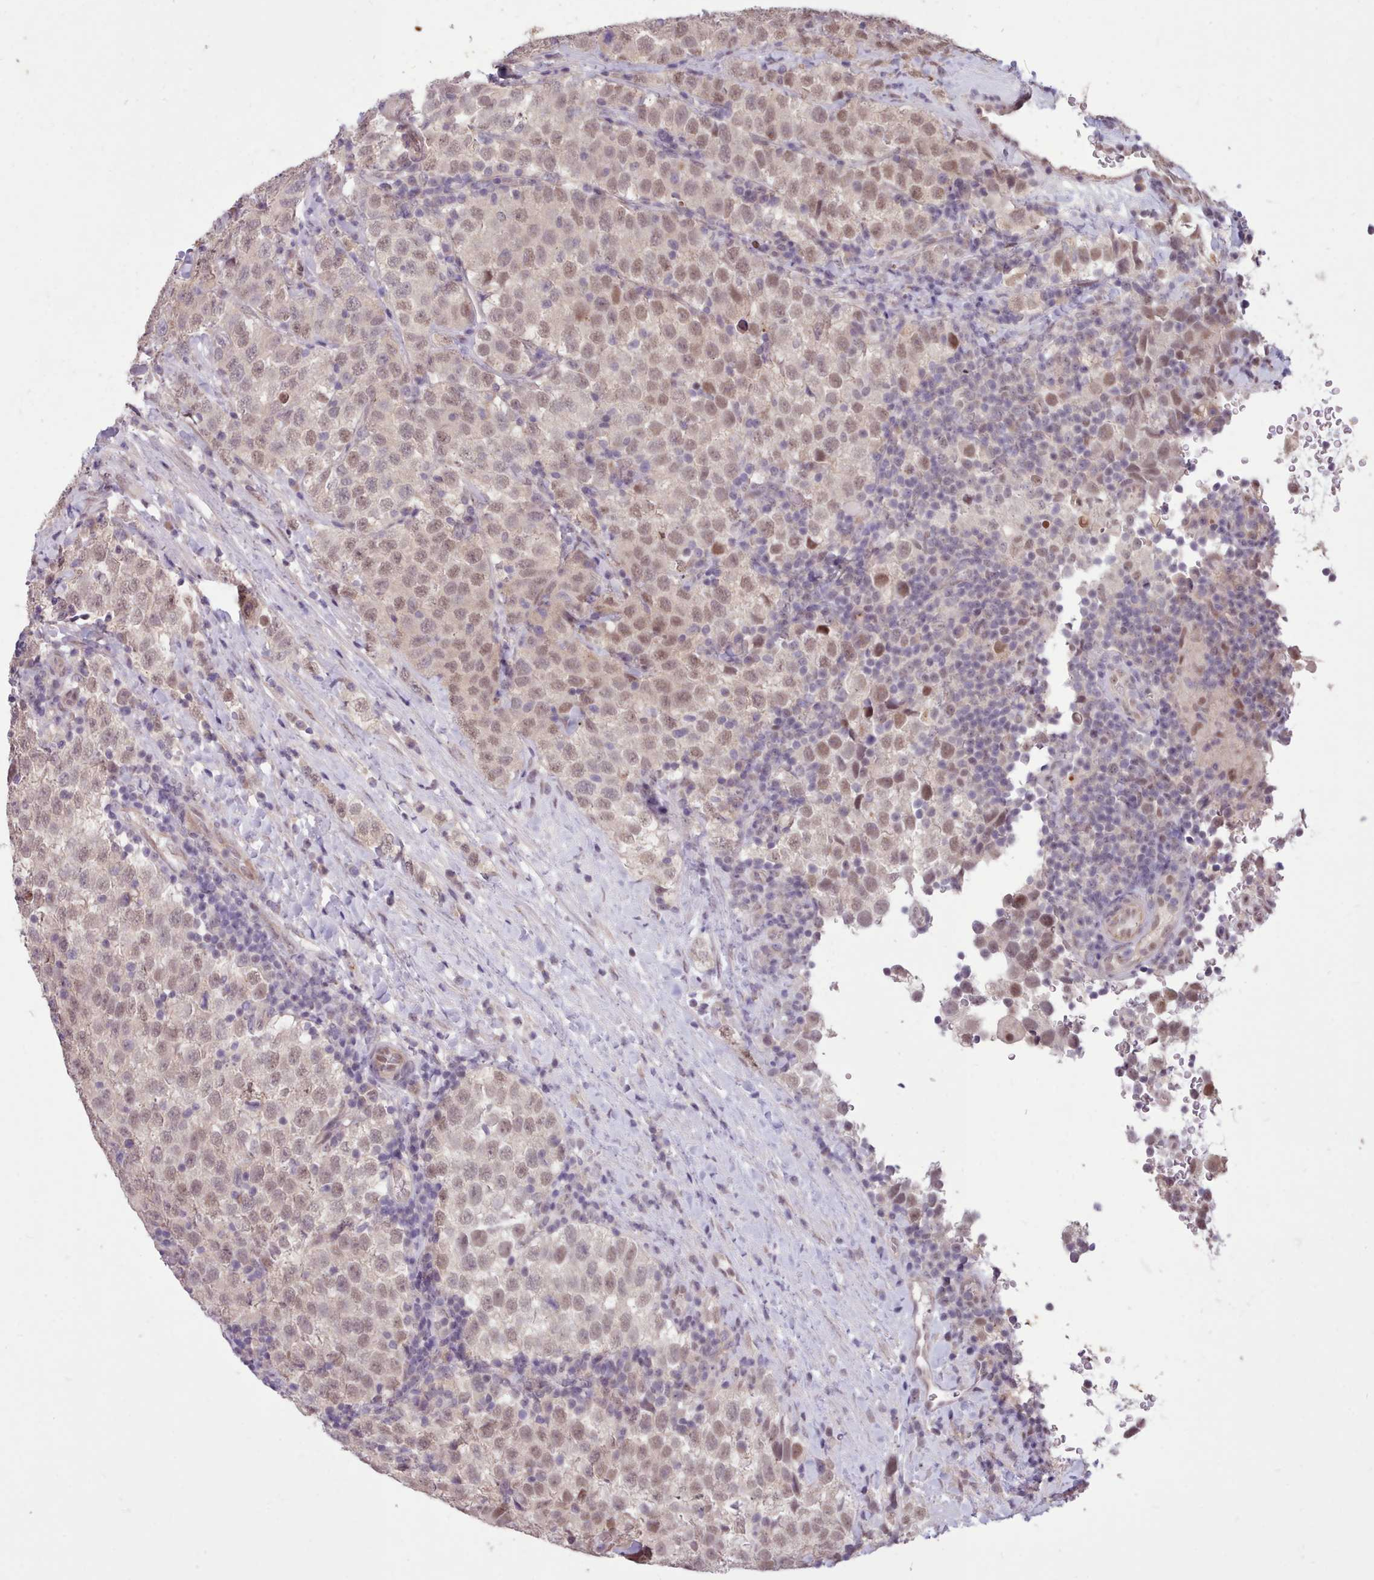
{"staining": {"intensity": "weak", "quantity": "25%-75%", "location": "nuclear"}, "tissue": "testis cancer", "cell_type": "Tumor cells", "image_type": "cancer", "snomed": [{"axis": "morphology", "description": "Seminoma, NOS"}, {"axis": "topography", "description": "Testis"}], "caption": "Weak nuclear expression for a protein is seen in approximately 25%-75% of tumor cells of seminoma (testis) using immunohistochemistry (IHC).", "gene": "ZNF607", "patient": {"sex": "male", "age": 34}}